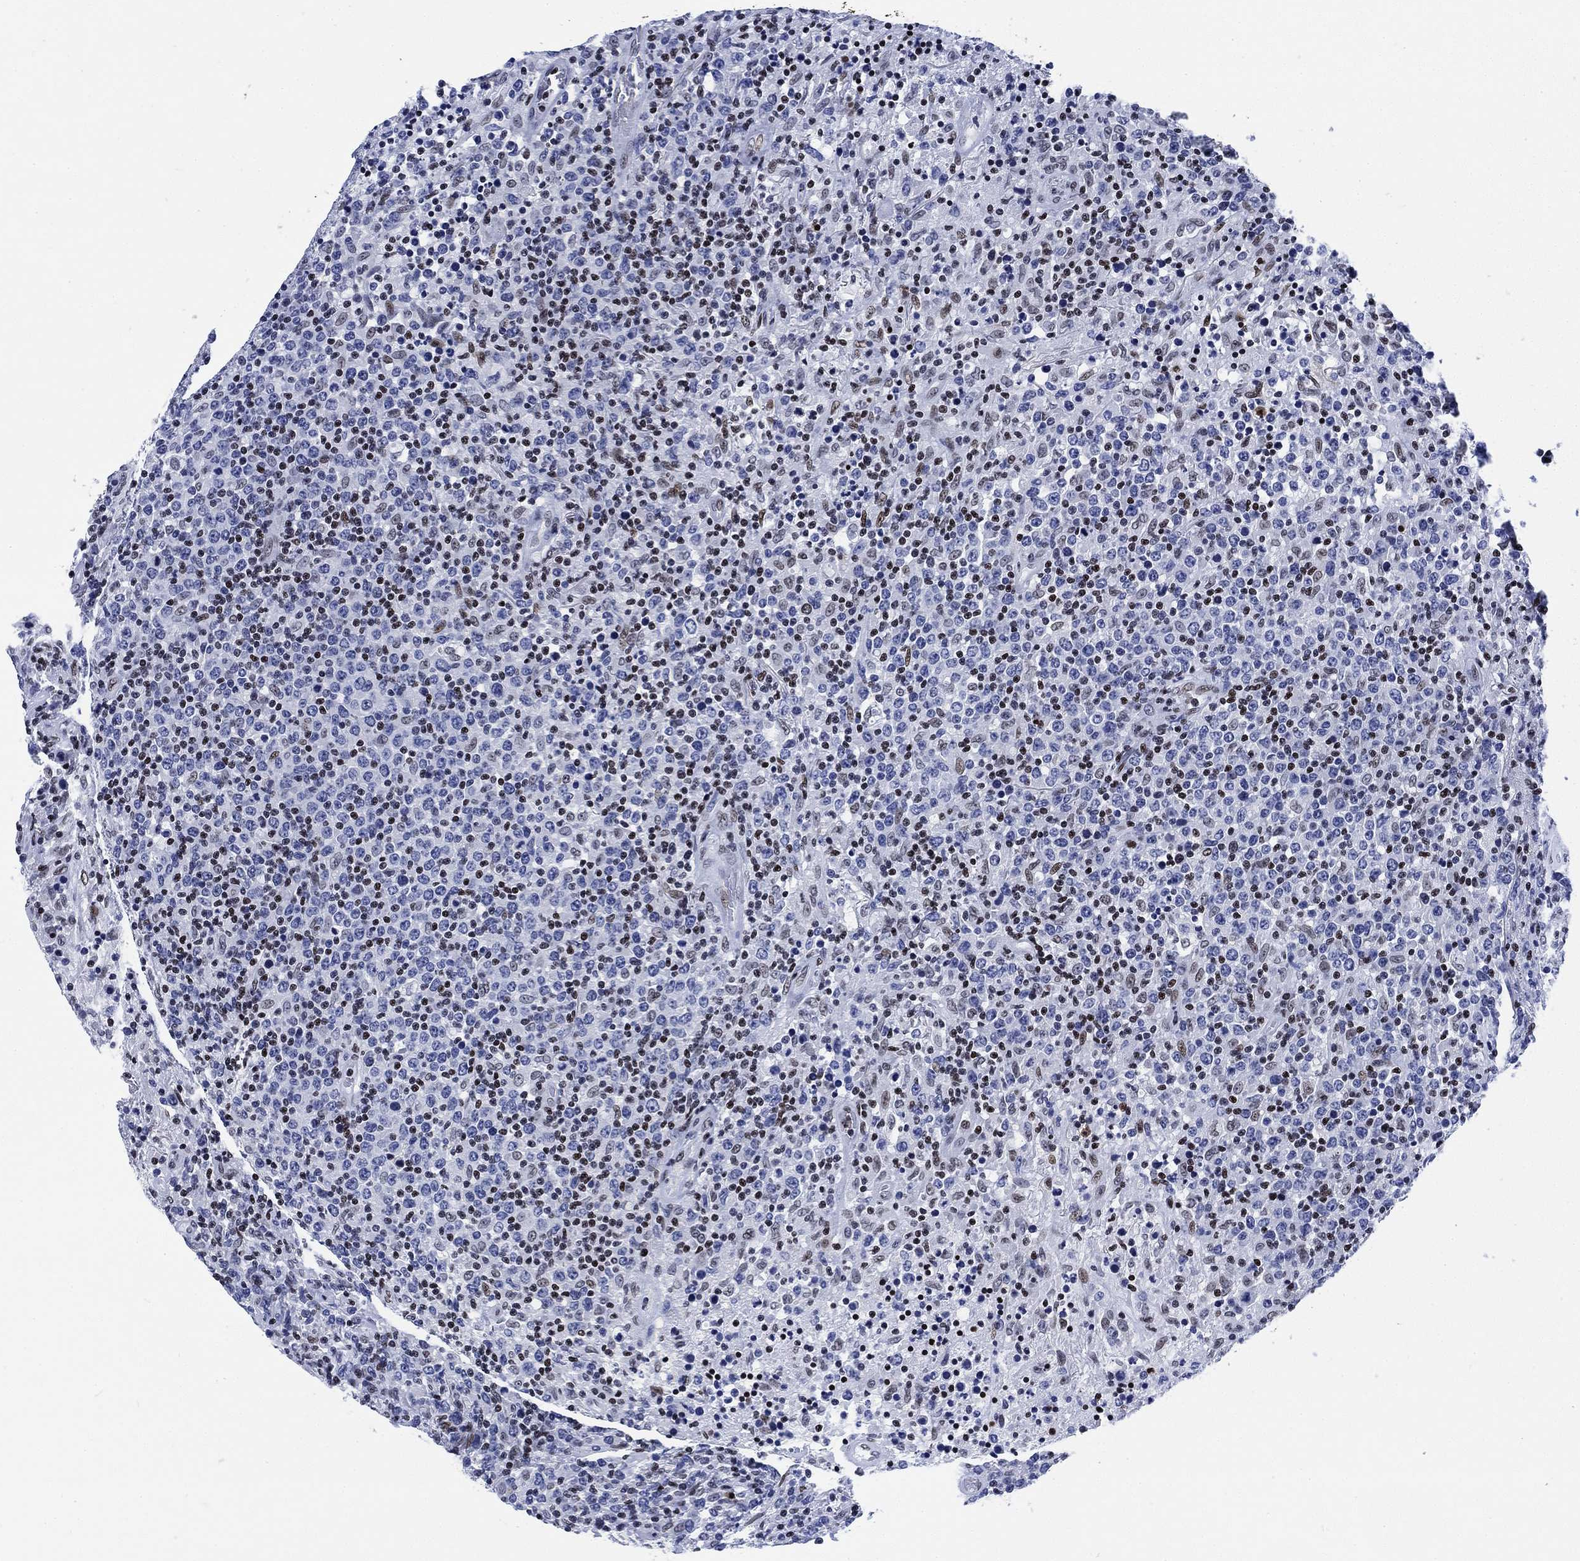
{"staining": {"intensity": "moderate", "quantity": "<25%", "location": "nuclear"}, "tissue": "lymphoma", "cell_type": "Tumor cells", "image_type": "cancer", "snomed": [{"axis": "morphology", "description": "Malignant lymphoma, non-Hodgkin's type, High grade"}, {"axis": "topography", "description": "Lung"}], "caption": "High-grade malignant lymphoma, non-Hodgkin's type stained with DAB immunohistochemistry (IHC) shows low levels of moderate nuclear expression in about <25% of tumor cells.", "gene": "H1-10", "patient": {"sex": "male", "age": 79}}